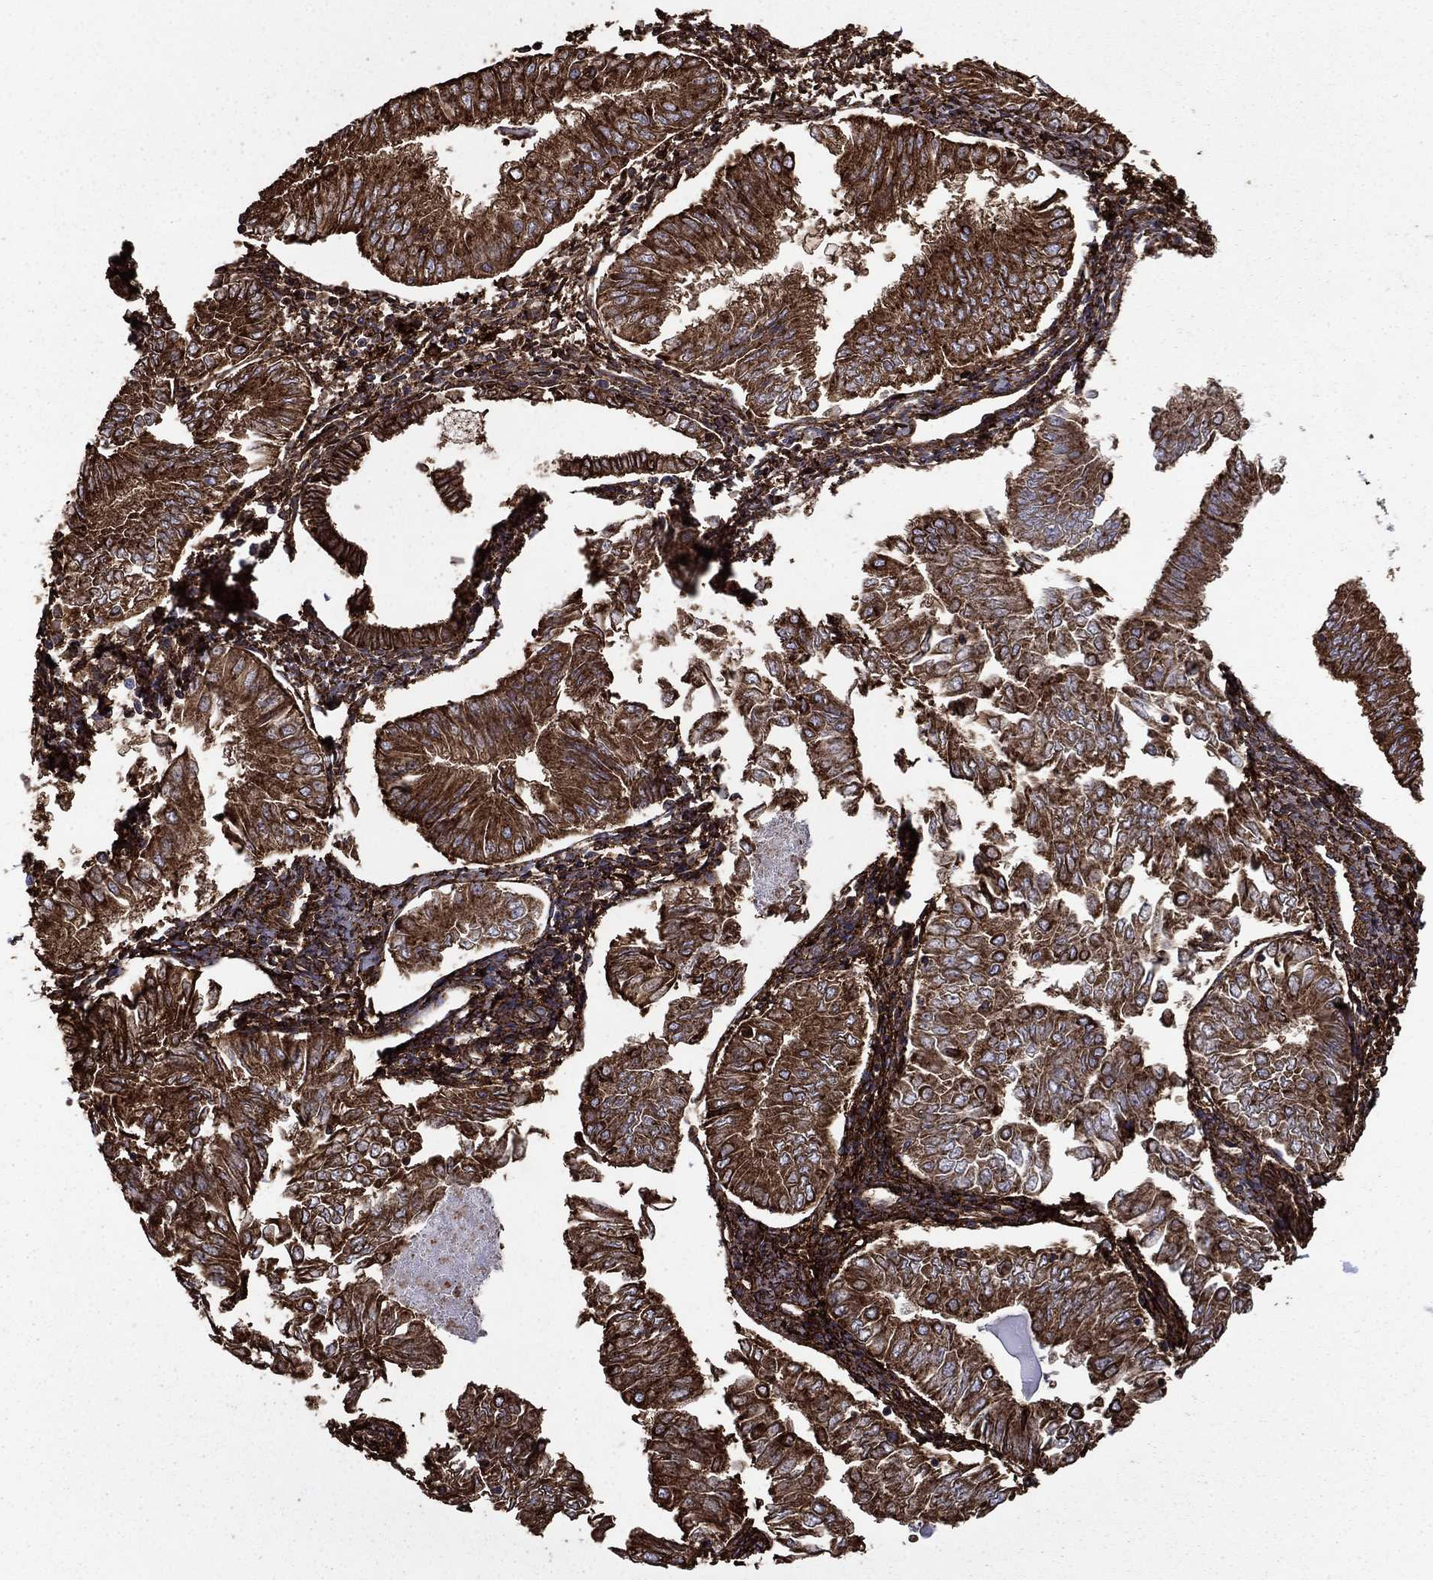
{"staining": {"intensity": "strong", "quantity": ">75%", "location": "cytoplasmic/membranous"}, "tissue": "endometrial cancer", "cell_type": "Tumor cells", "image_type": "cancer", "snomed": [{"axis": "morphology", "description": "Adenocarcinoma, NOS"}, {"axis": "topography", "description": "Endometrium"}], "caption": "Endometrial cancer stained for a protein shows strong cytoplasmic/membranous positivity in tumor cells.", "gene": "PLAU", "patient": {"sex": "female", "age": 53}}